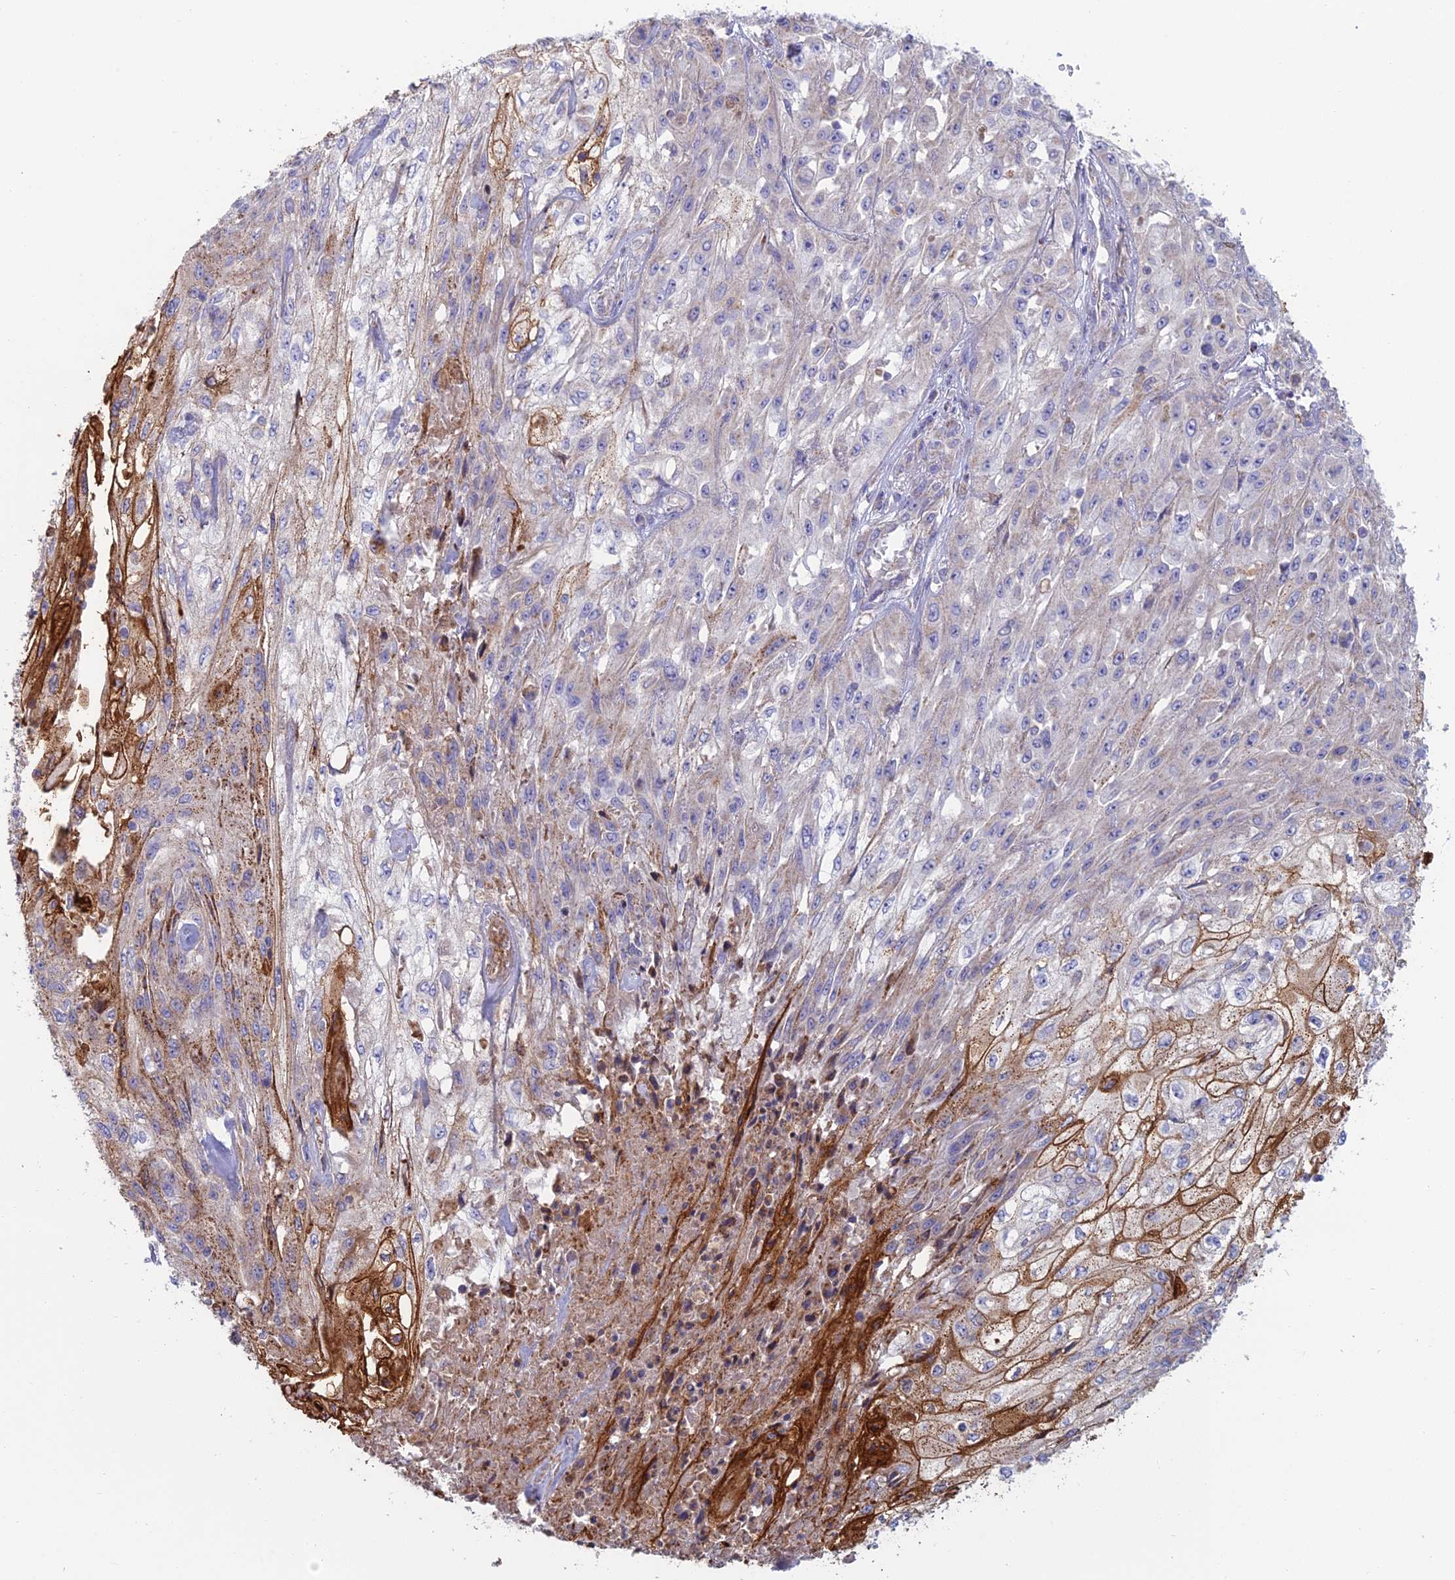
{"staining": {"intensity": "negative", "quantity": "none", "location": "none"}, "tissue": "skin cancer", "cell_type": "Tumor cells", "image_type": "cancer", "snomed": [{"axis": "morphology", "description": "Squamous cell carcinoma, NOS"}, {"axis": "morphology", "description": "Squamous cell carcinoma, metastatic, NOS"}, {"axis": "topography", "description": "Skin"}, {"axis": "topography", "description": "Lymph node"}], "caption": "DAB (3,3'-diaminobenzidine) immunohistochemical staining of skin squamous cell carcinoma exhibits no significant positivity in tumor cells.", "gene": "IFTAP", "patient": {"sex": "male", "age": 75}}